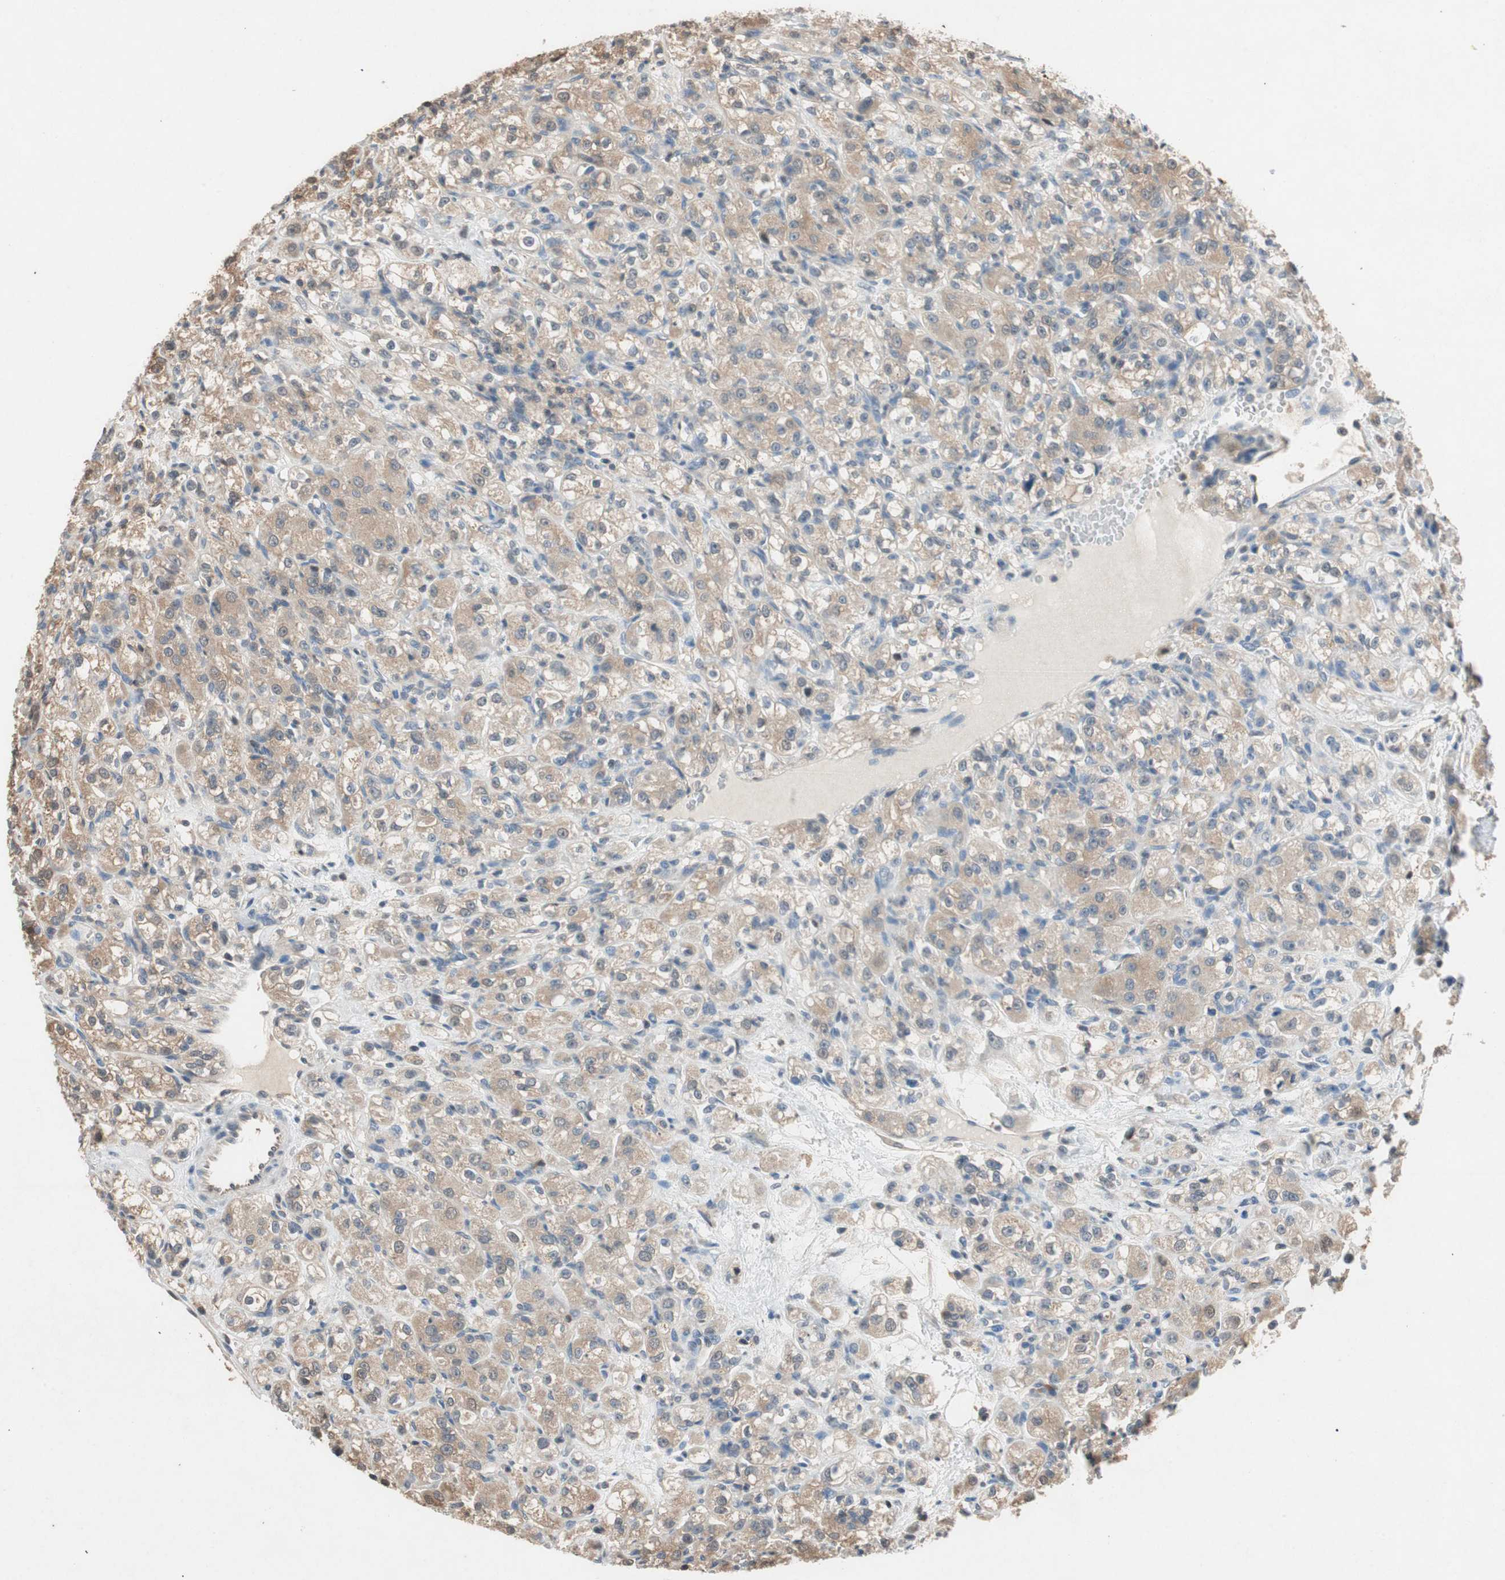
{"staining": {"intensity": "weak", "quantity": ">75%", "location": "cytoplasmic/membranous"}, "tissue": "renal cancer", "cell_type": "Tumor cells", "image_type": "cancer", "snomed": [{"axis": "morphology", "description": "Normal tissue, NOS"}, {"axis": "morphology", "description": "Adenocarcinoma, NOS"}, {"axis": "topography", "description": "Kidney"}], "caption": "There is low levels of weak cytoplasmic/membranous expression in tumor cells of renal cancer (adenocarcinoma), as demonstrated by immunohistochemical staining (brown color).", "gene": "SERPINB5", "patient": {"sex": "male", "age": 61}}